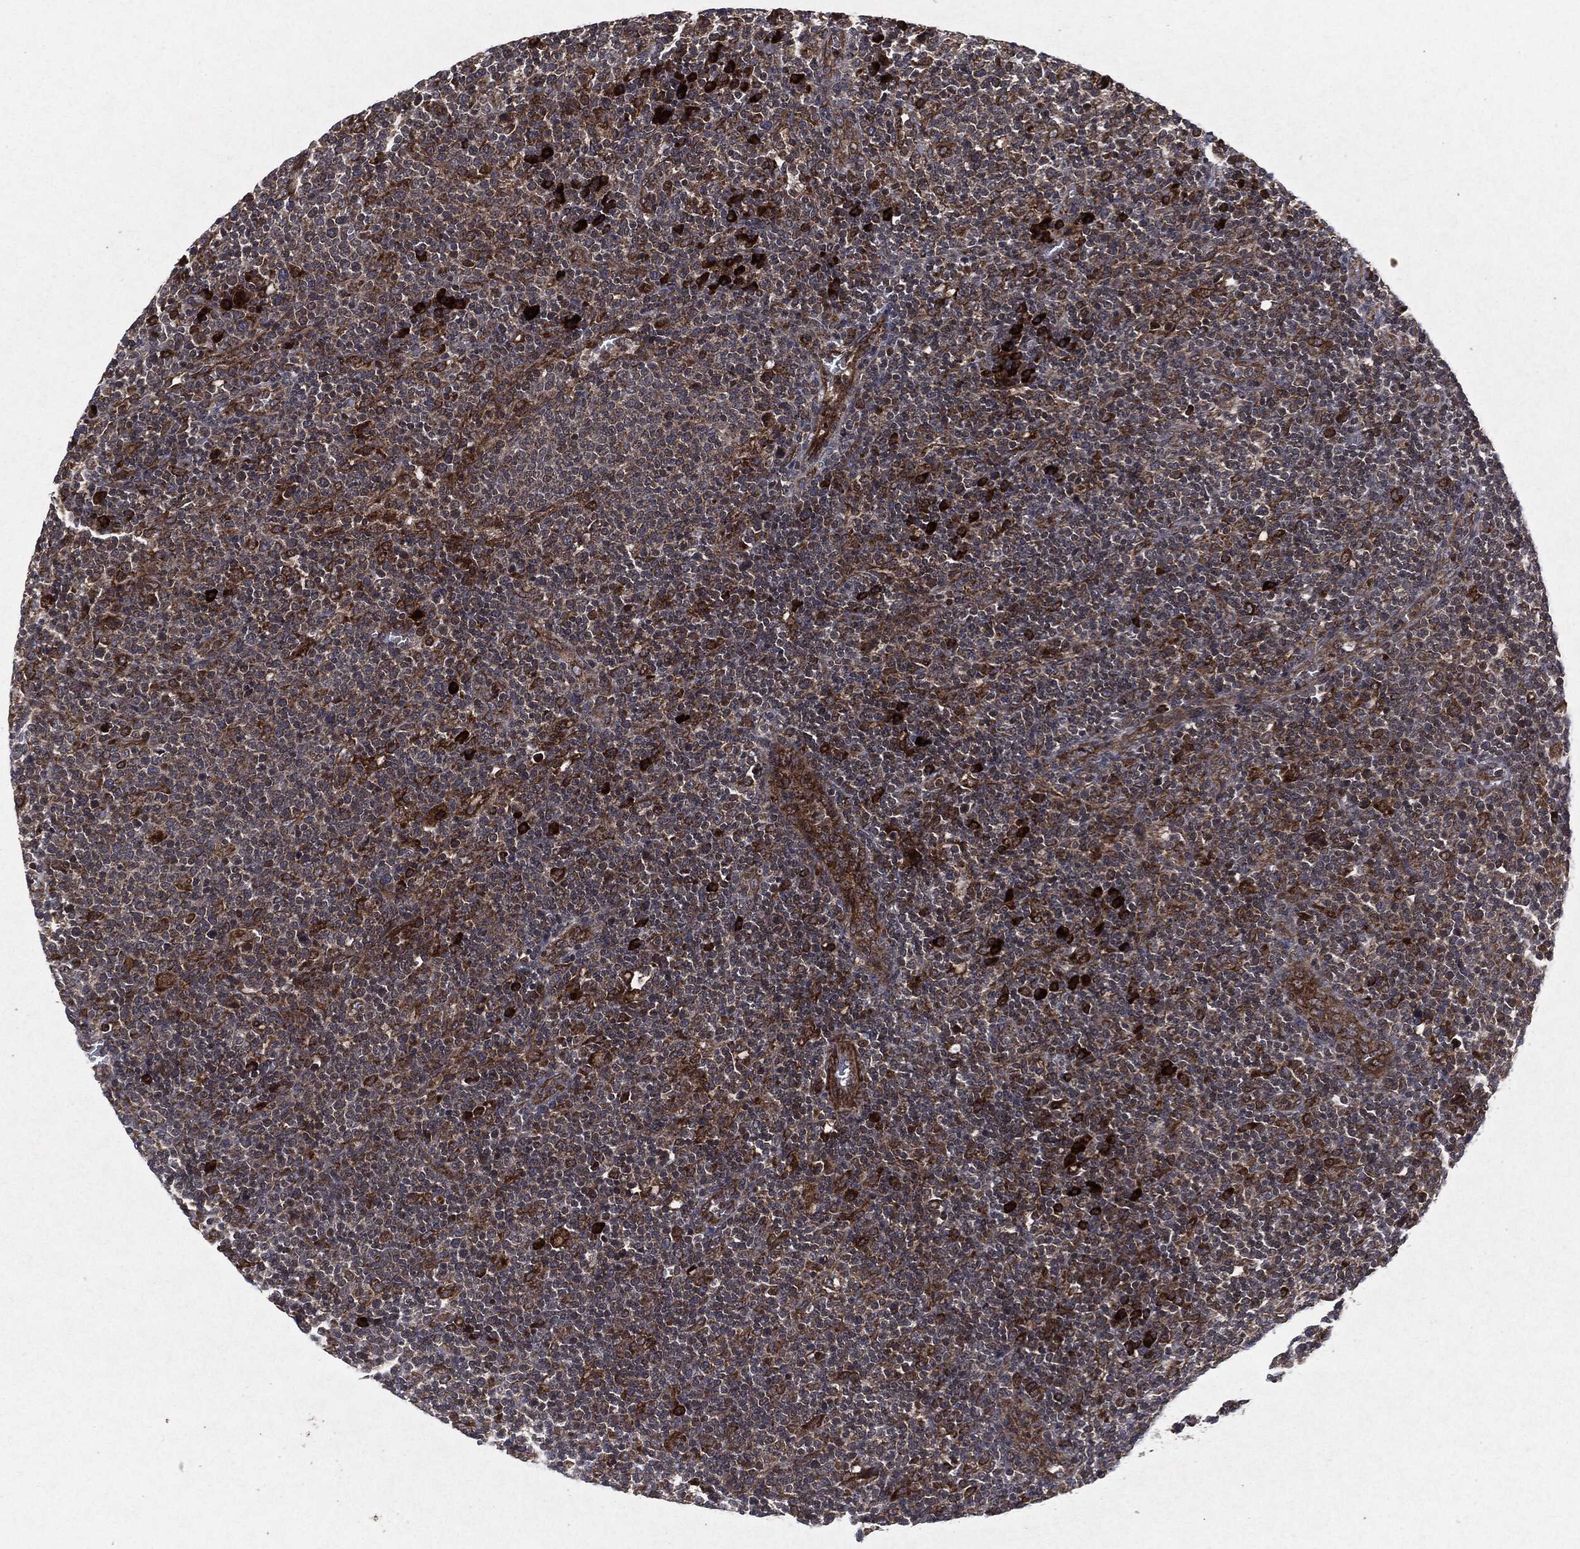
{"staining": {"intensity": "strong", "quantity": "<25%", "location": "cytoplasmic/membranous"}, "tissue": "lymphoma", "cell_type": "Tumor cells", "image_type": "cancer", "snomed": [{"axis": "morphology", "description": "Malignant lymphoma, non-Hodgkin's type, High grade"}, {"axis": "topography", "description": "Lymph node"}], "caption": "Tumor cells display strong cytoplasmic/membranous expression in about <25% of cells in malignant lymphoma, non-Hodgkin's type (high-grade).", "gene": "RAF1", "patient": {"sex": "male", "age": 61}}